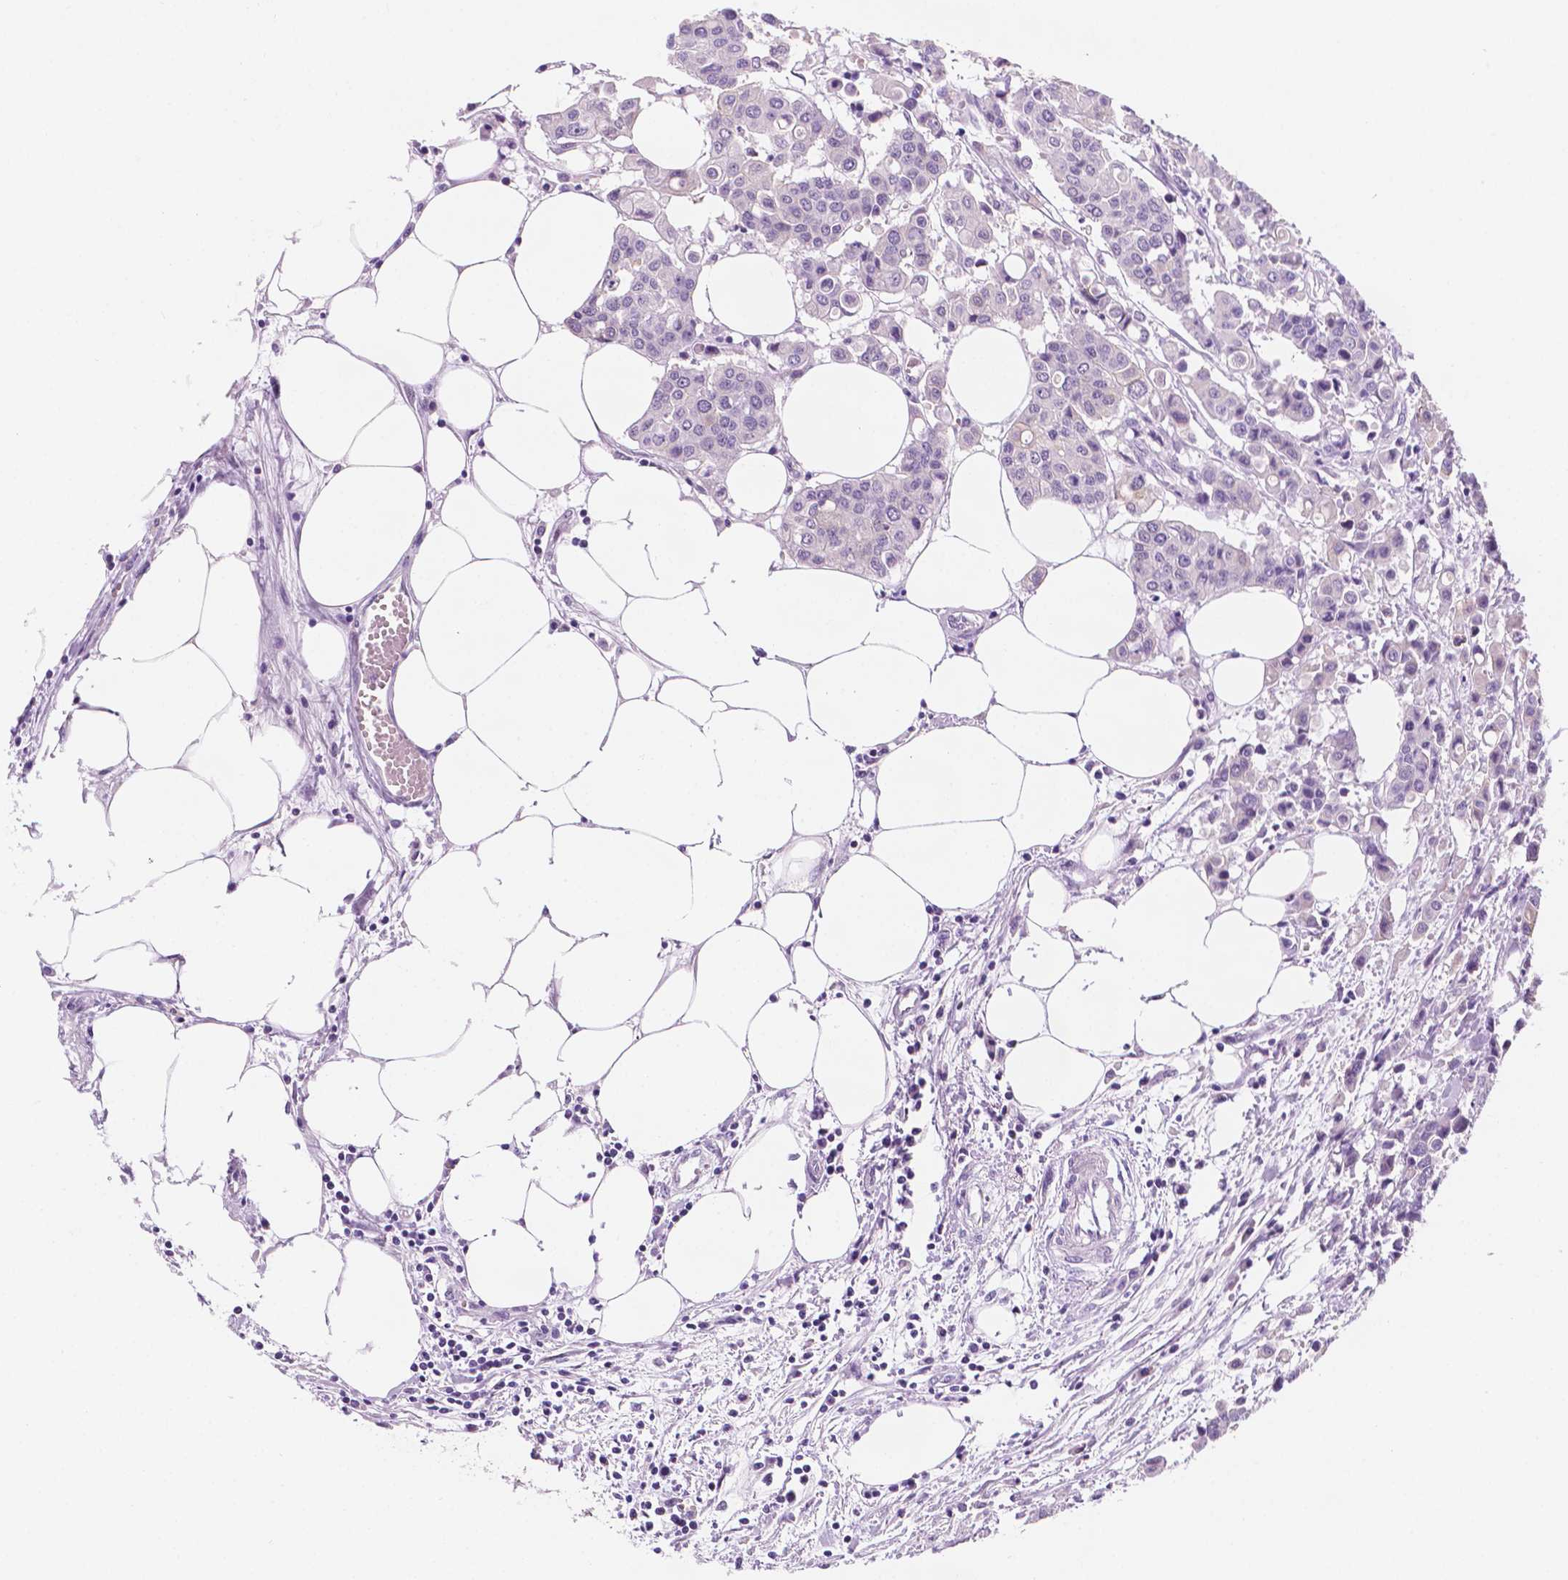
{"staining": {"intensity": "negative", "quantity": "none", "location": "none"}, "tissue": "carcinoid", "cell_type": "Tumor cells", "image_type": "cancer", "snomed": [{"axis": "morphology", "description": "Carcinoid, malignant, NOS"}, {"axis": "topography", "description": "Colon"}], "caption": "A histopathology image of carcinoid (malignant) stained for a protein reveals no brown staining in tumor cells.", "gene": "PPL", "patient": {"sex": "male", "age": 81}}